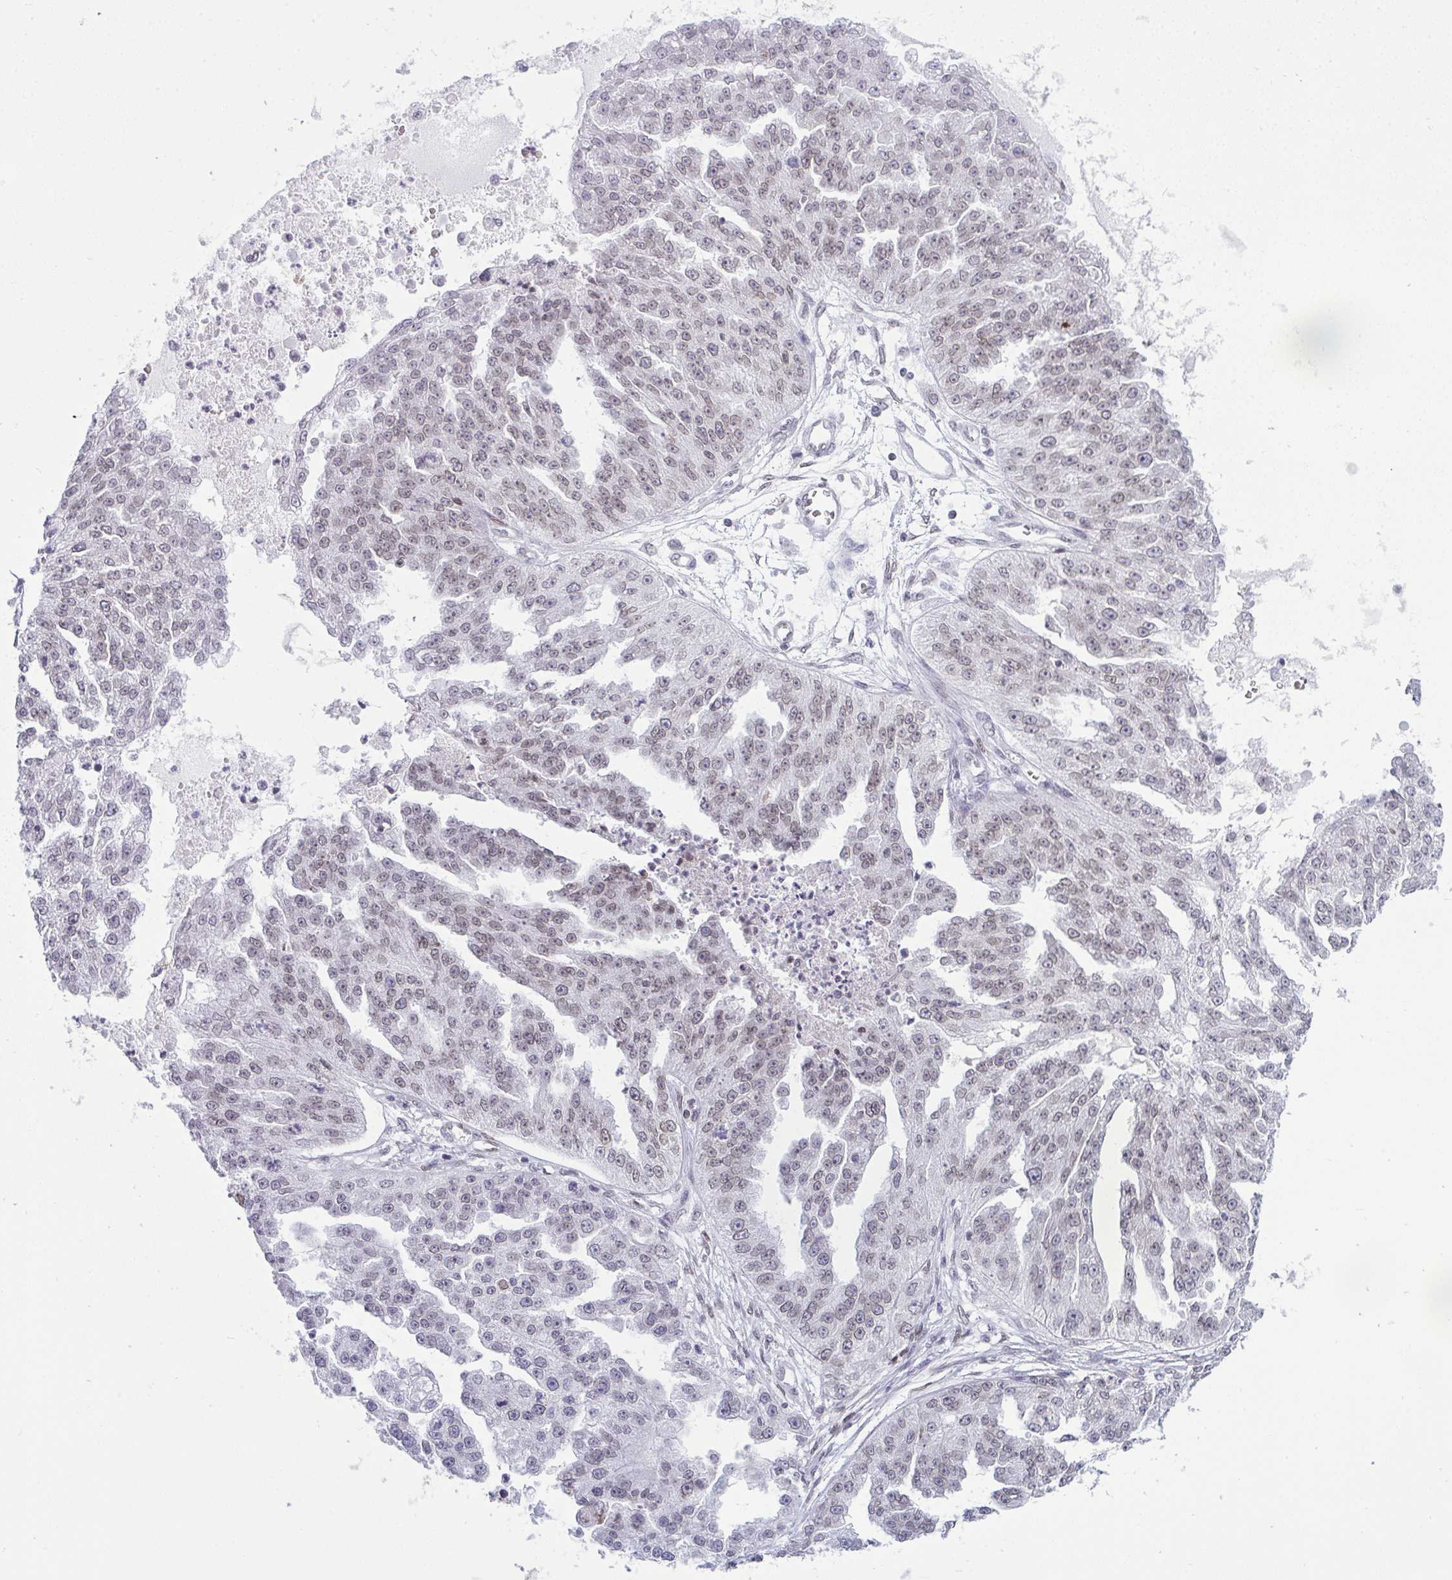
{"staining": {"intensity": "weak", "quantity": "25%-75%", "location": "cytoplasmic/membranous,nuclear"}, "tissue": "ovarian cancer", "cell_type": "Tumor cells", "image_type": "cancer", "snomed": [{"axis": "morphology", "description": "Cystadenocarcinoma, serous, NOS"}, {"axis": "topography", "description": "Ovary"}], "caption": "Brown immunohistochemical staining in human ovarian cancer displays weak cytoplasmic/membranous and nuclear positivity in approximately 25%-75% of tumor cells.", "gene": "LMNB2", "patient": {"sex": "female", "age": 58}}